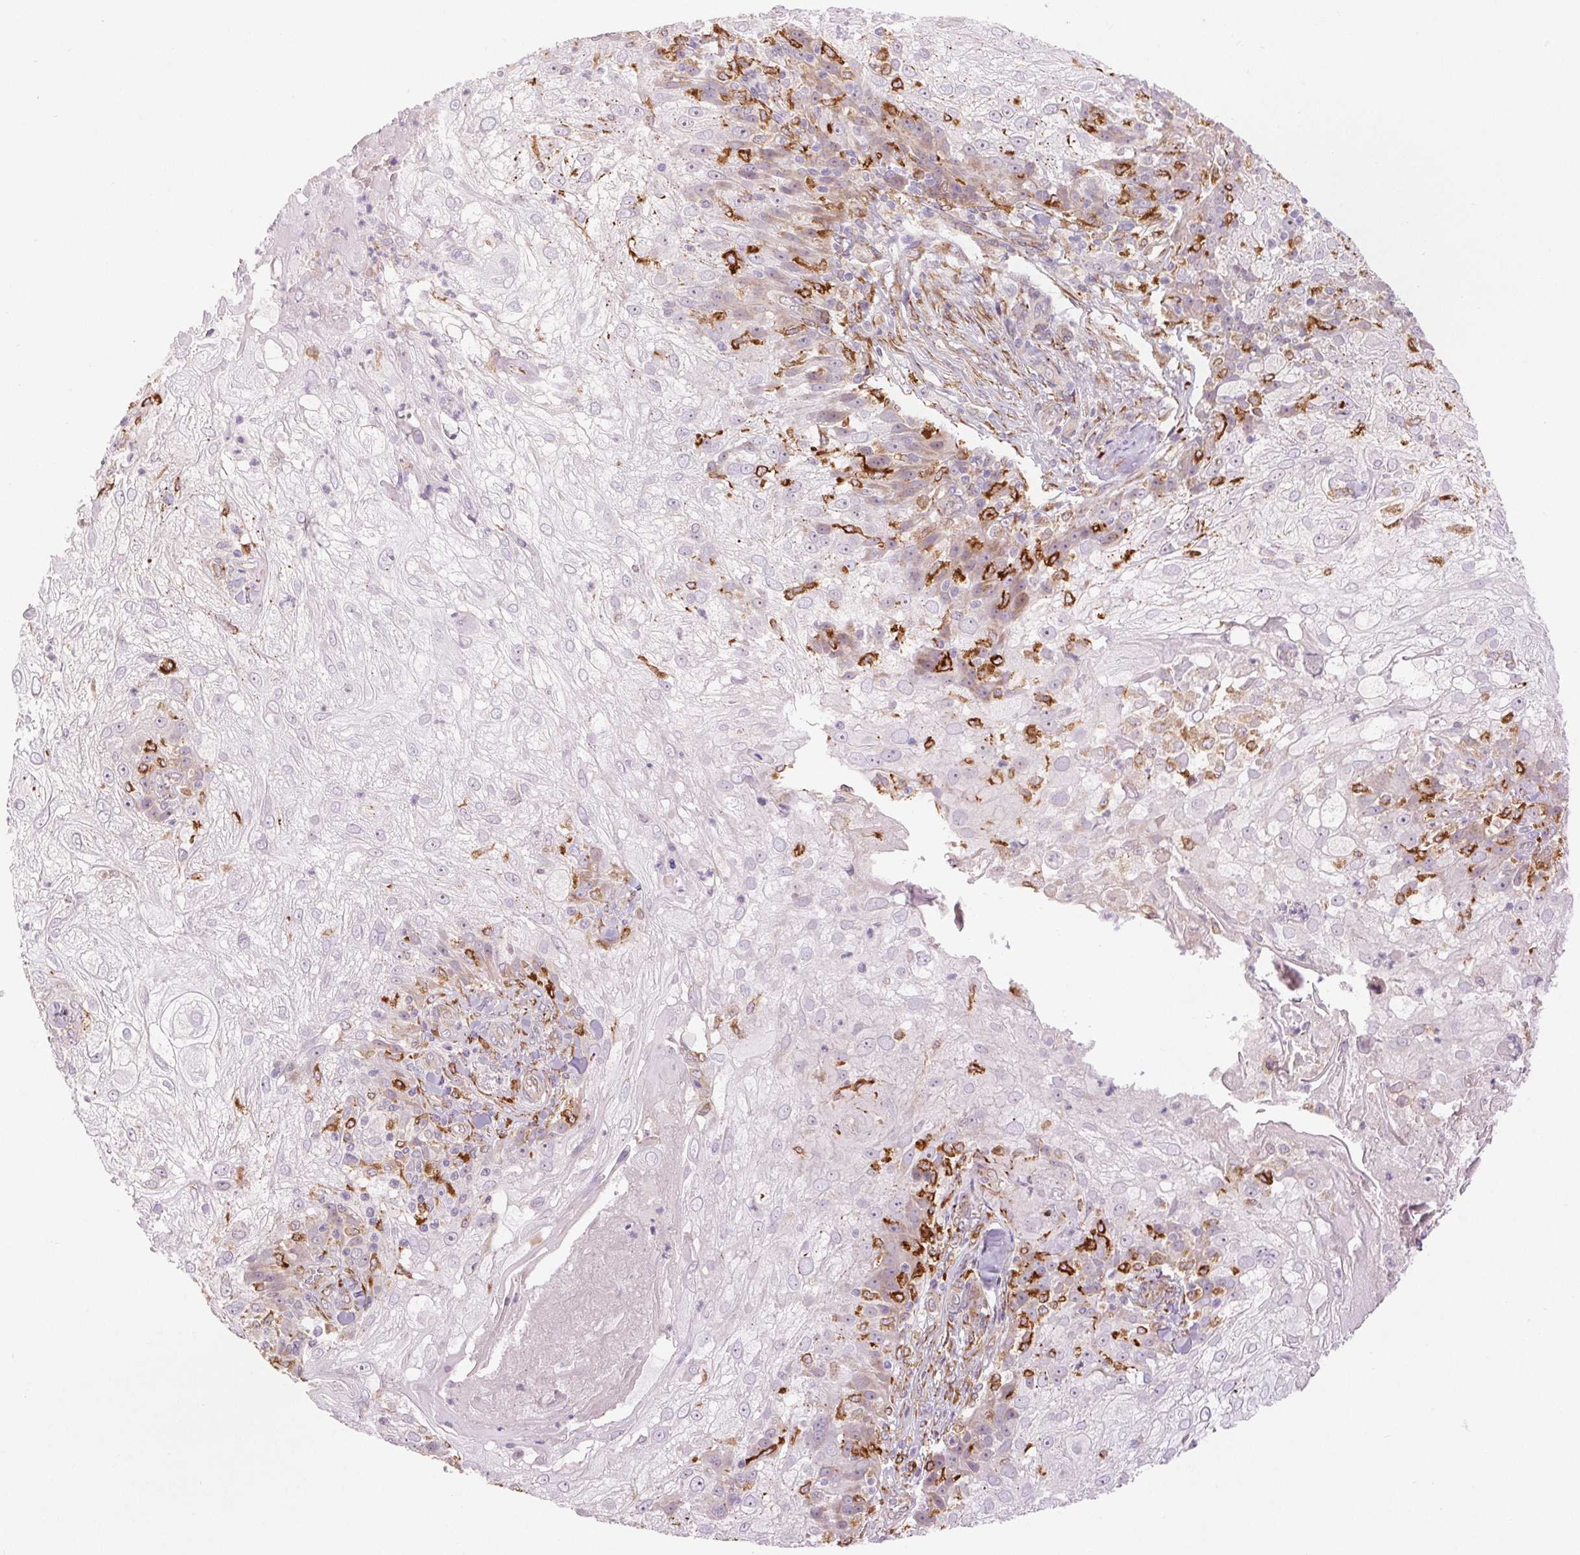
{"staining": {"intensity": "negative", "quantity": "none", "location": "none"}, "tissue": "skin cancer", "cell_type": "Tumor cells", "image_type": "cancer", "snomed": [{"axis": "morphology", "description": "Normal tissue, NOS"}, {"axis": "morphology", "description": "Squamous cell carcinoma, NOS"}, {"axis": "topography", "description": "Skin"}], "caption": "A photomicrograph of human skin cancer is negative for staining in tumor cells. Nuclei are stained in blue.", "gene": "METTL17", "patient": {"sex": "female", "age": 83}}